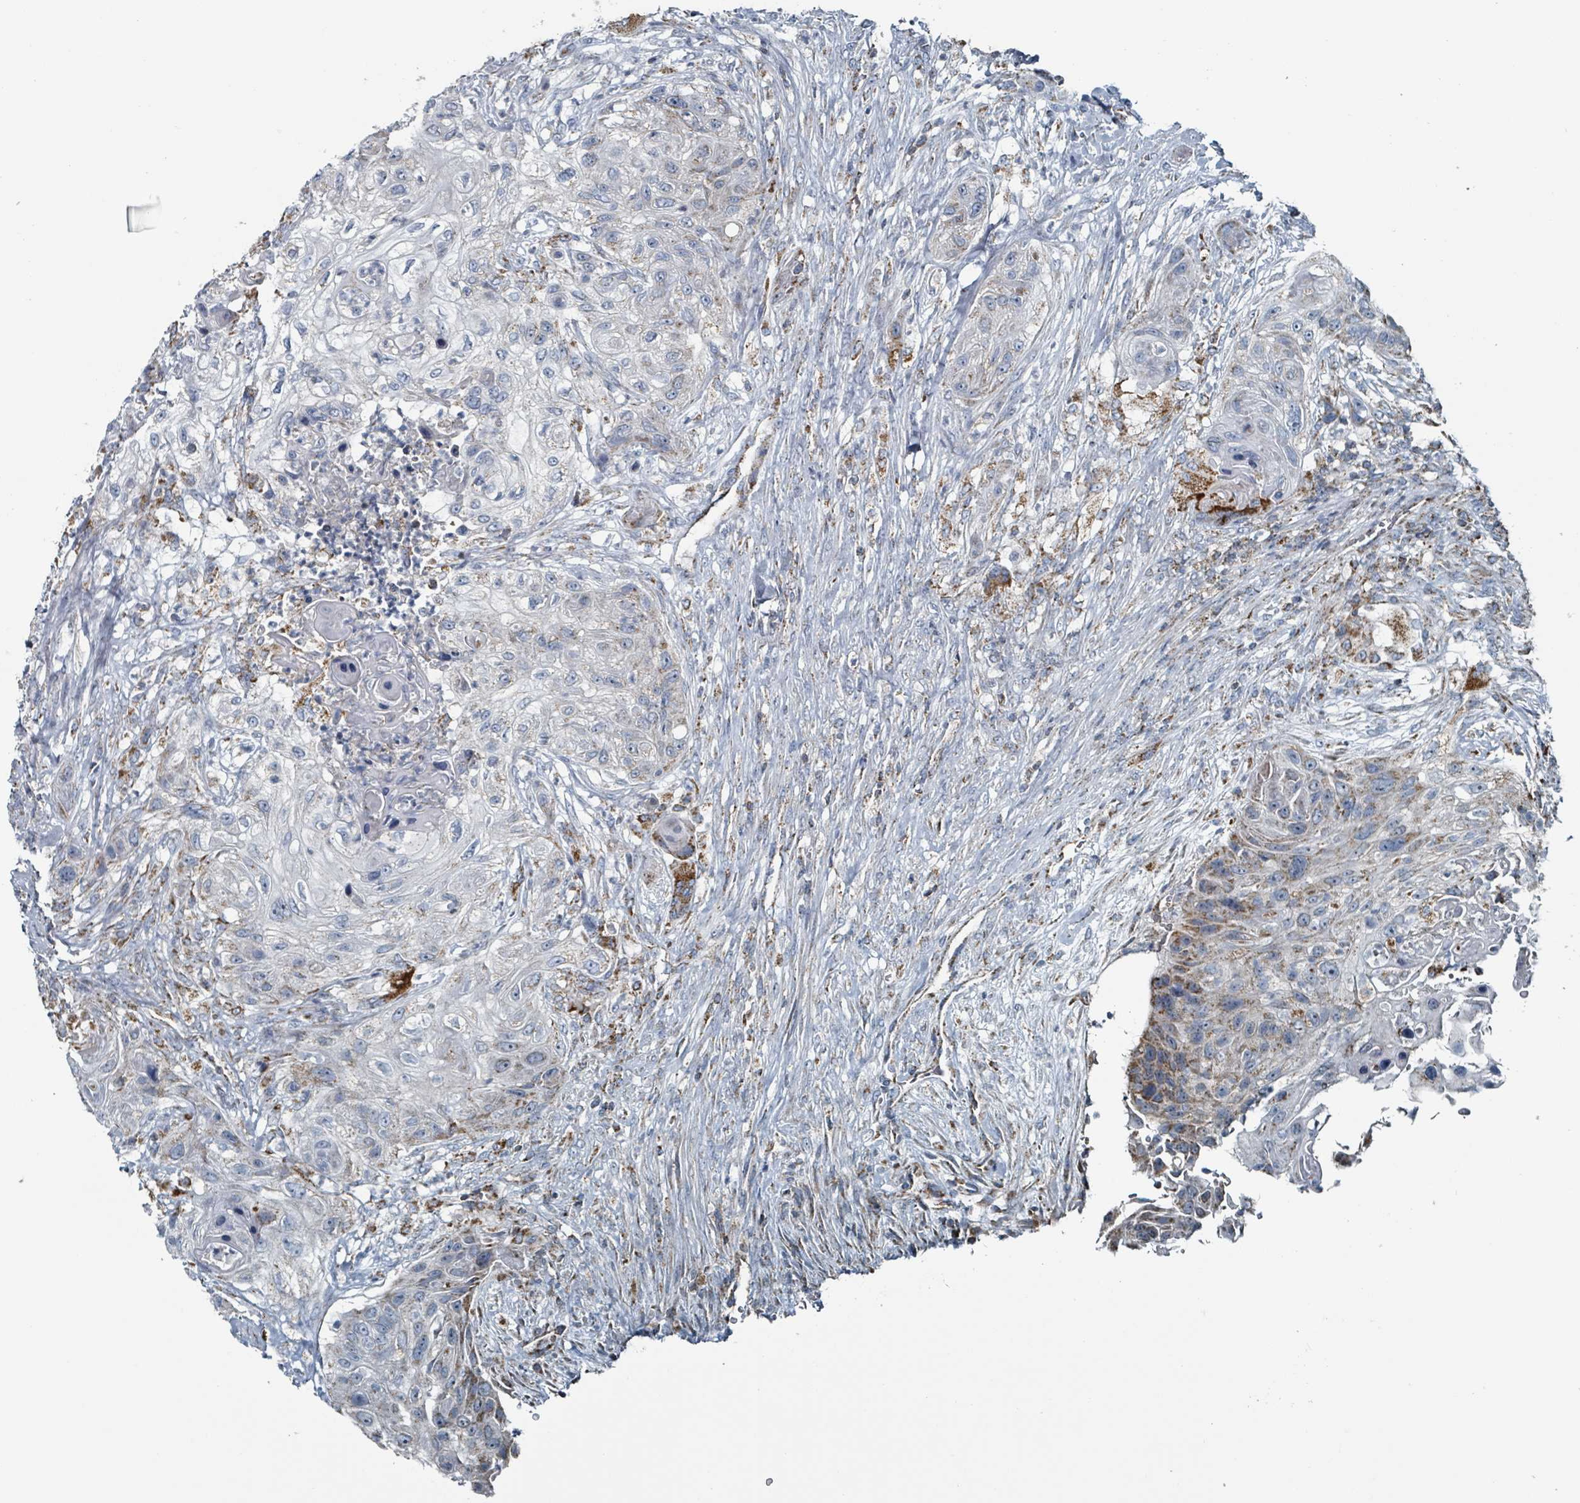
{"staining": {"intensity": "moderate", "quantity": "<25%", "location": "cytoplasmic/membranous"}, "tissue": "urothelial cancer", "cell_type": "Tumor cells", "image_type": "cancer", "snomed": [{"axis": "morphology", "description": "Urothelial carcinoma, High grade"}, {"axis": "topography", "description": "Urinary bladder"}], "caption": "About <25% of tumor cells in urothelial cancer demonstrate moderate cytoplasmic/membranous protein positivity as visualized by brown immunohistochemical staining.", "gene": "ABHD18", "patient": {"sex": "female", "age": 60}}